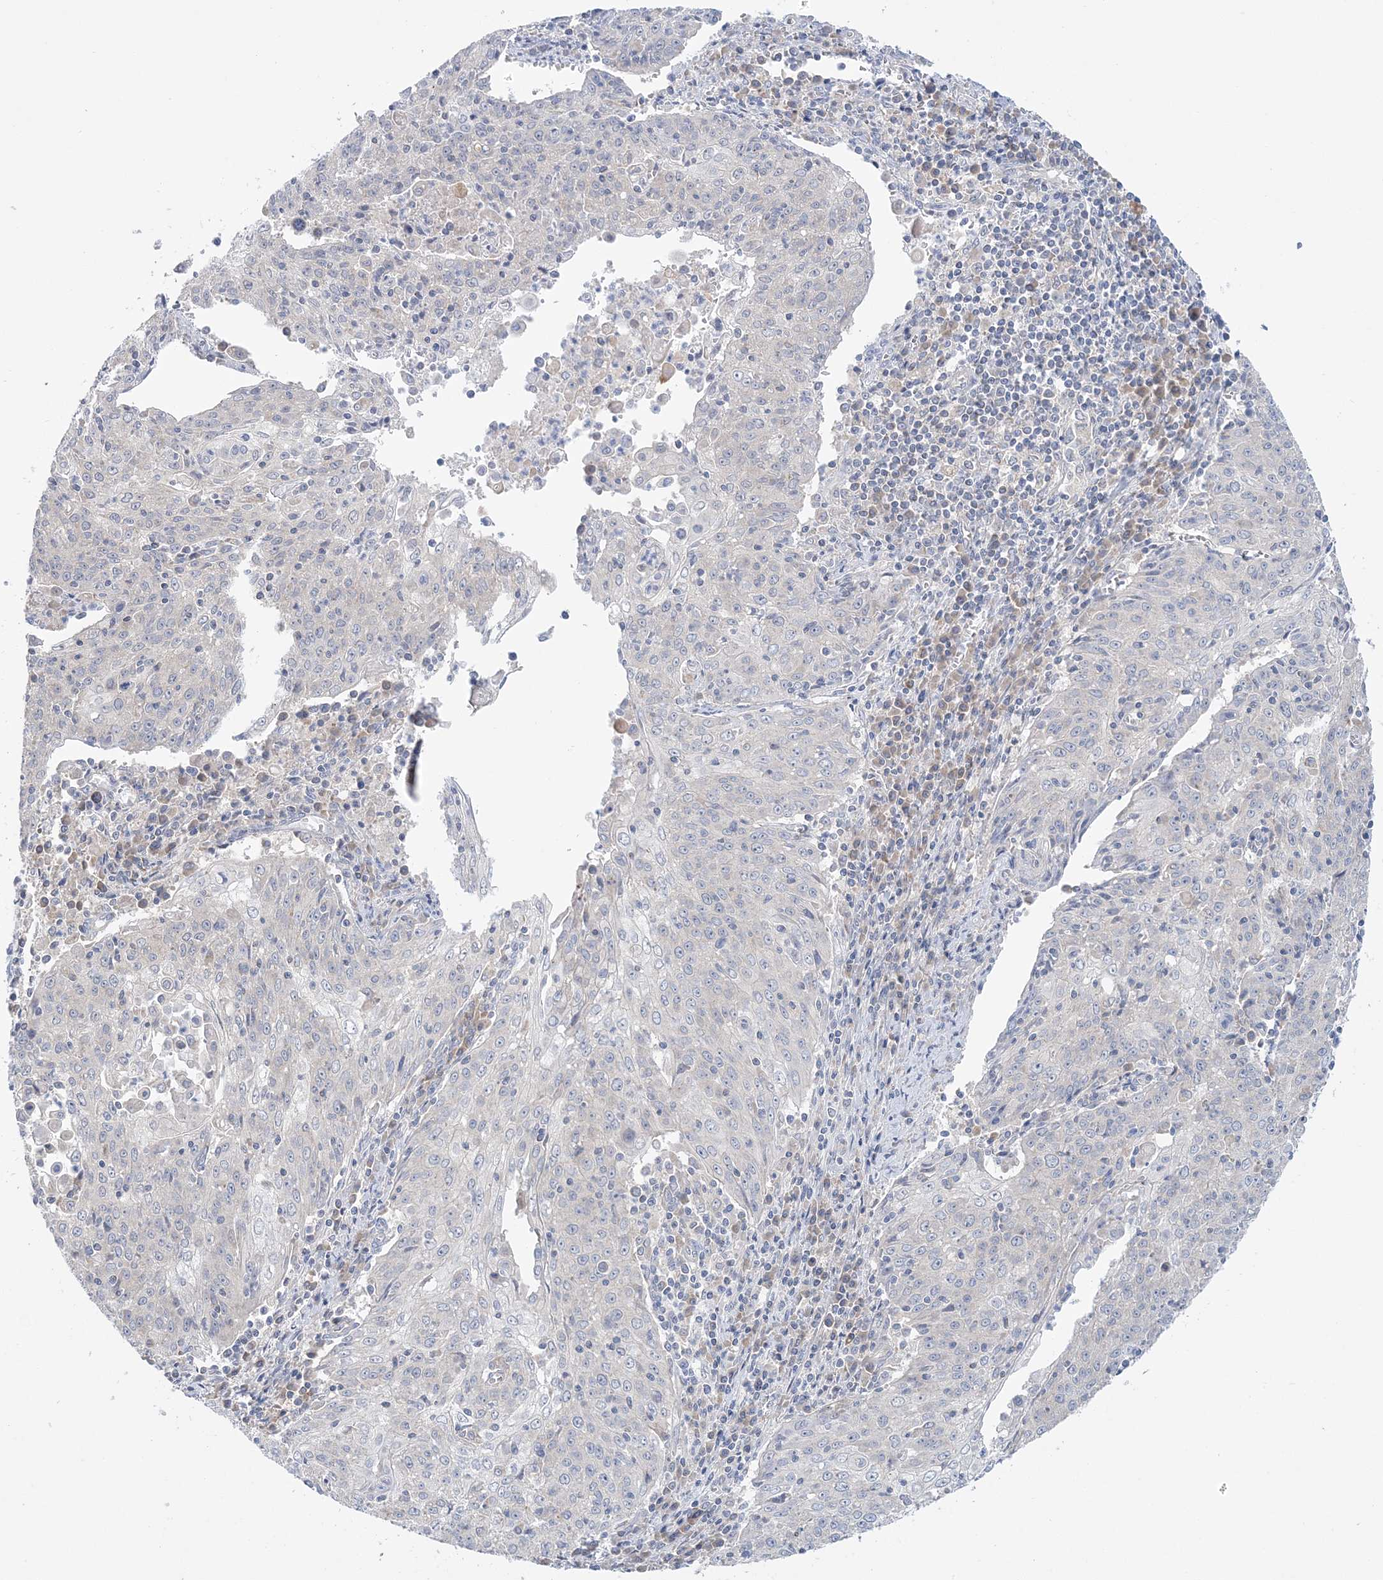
{"staining": {"intensity": "negative", "quantity": "none", "location": "none"}, "tissue": "cervical cancer", "cell_type": "Tumor cells", "image_type": "cancer", "snomed": [{"axis": "morphology", "description": "Squamous cell carcinoma, NOS"}, {"axis": "topography", "description": "Cervix"}], "caption": "Immunohistochemical staining of human squamous cell carcinoma (cervical) reveals no significant staining in tumor cells. (Brightfield microscopy of DAB immunohistochemistry at high magnification).", "gene": "MMADHC", "patient": {"sex": "female", "age": 48}}